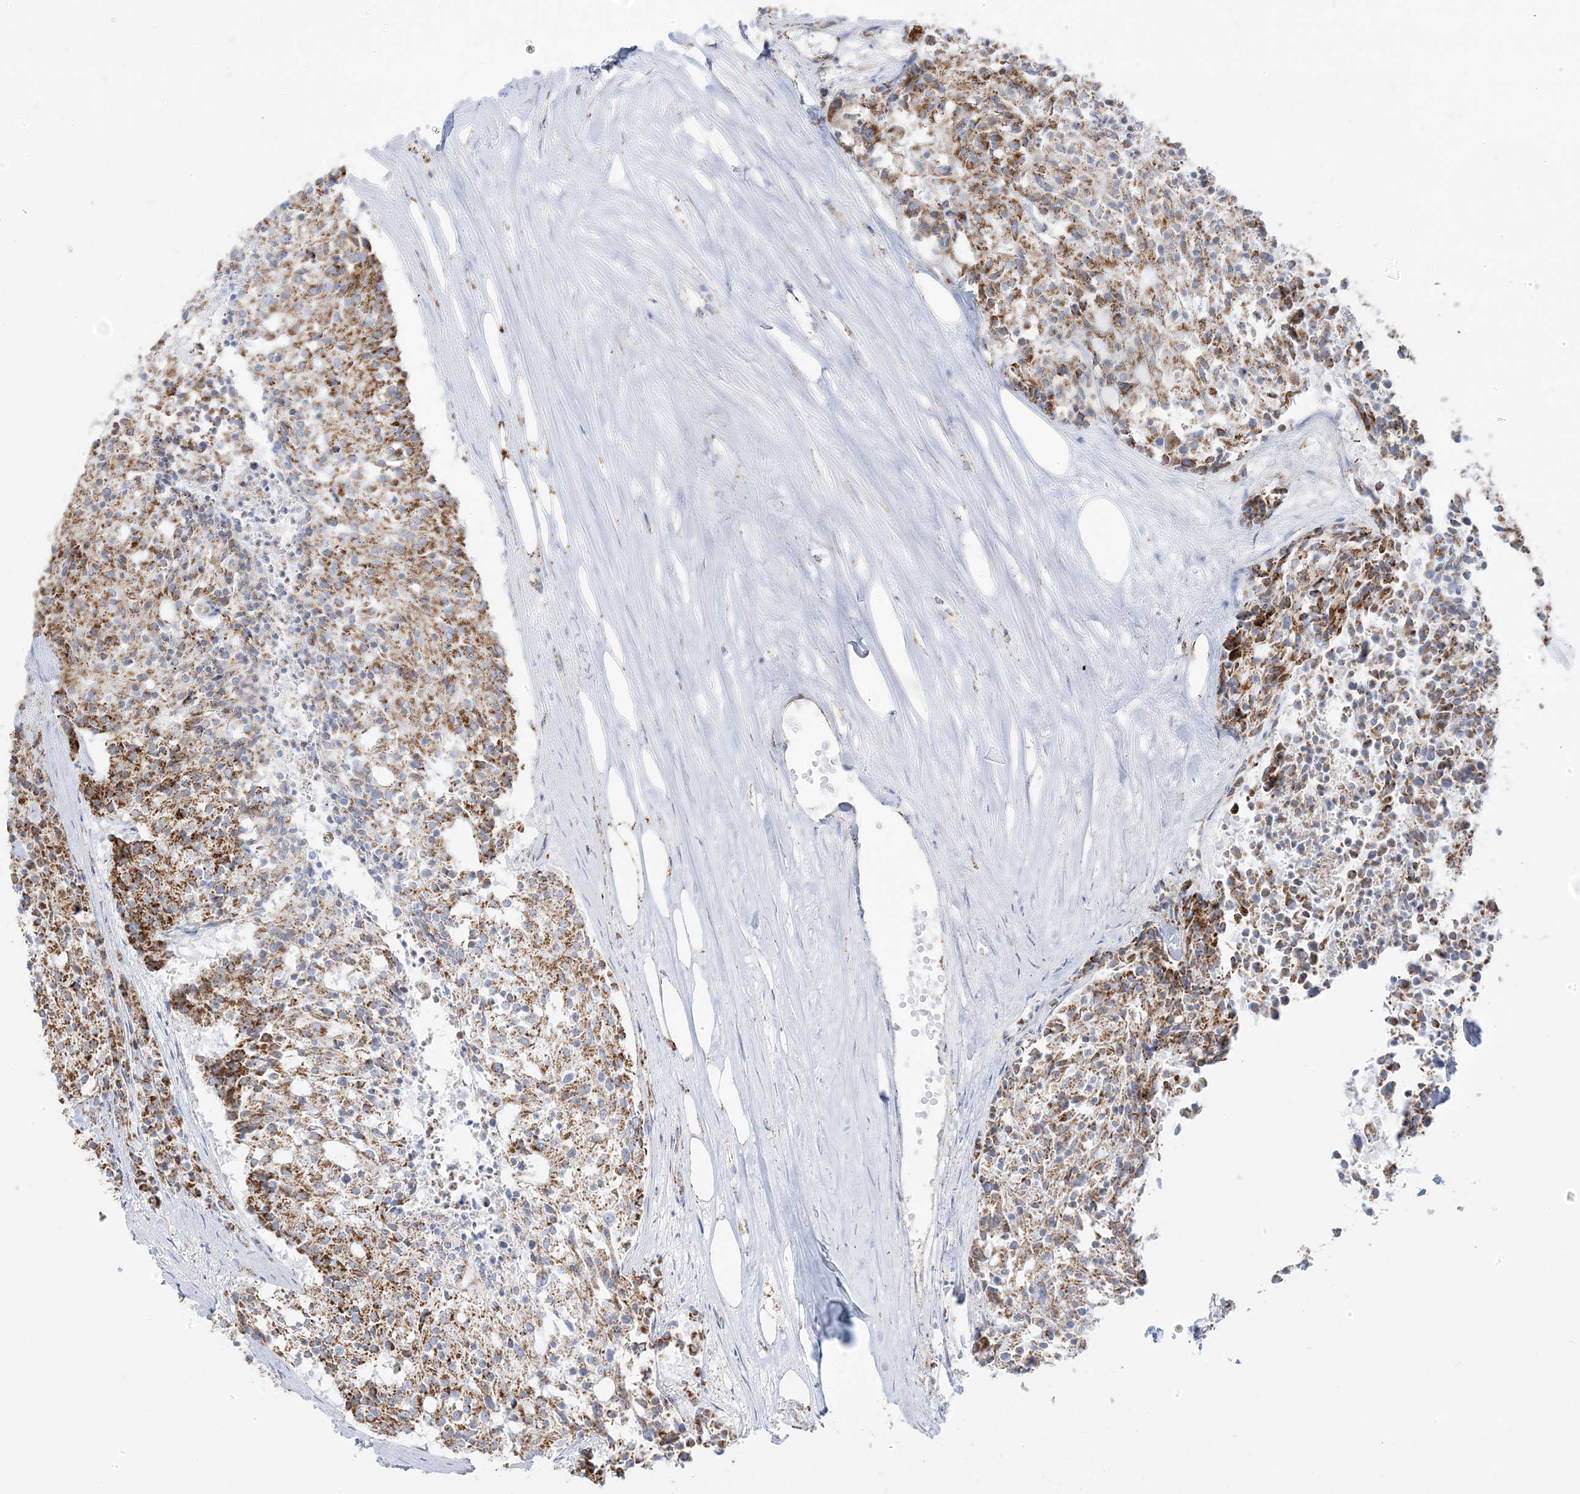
{"staining": {"intensity": "moderate", "quantity": ">75%", "location": "cytoplasmic/membranous"}, "tissue": "carcinoid", "cell_type": "Tumor cells", "image_type": "cancer", "snomed": [{"axis": "morphology", "description": "Carcinoid, malignant, NOS"}, {"axis": "topography", "description": "Pancreas"}], "caption": "Immunohistochemistry photomicrograph of neoplastic tissue: human carcinoid stained using IHC demonstrates medium levels of moderate protein expression localized specifically in the cytoplasmic/membranous of tumor cells, appearing as a cytoplasmic/membranous brown color.", "gene": "PCCB", "patient": {"sex": "female", "age": 54}}